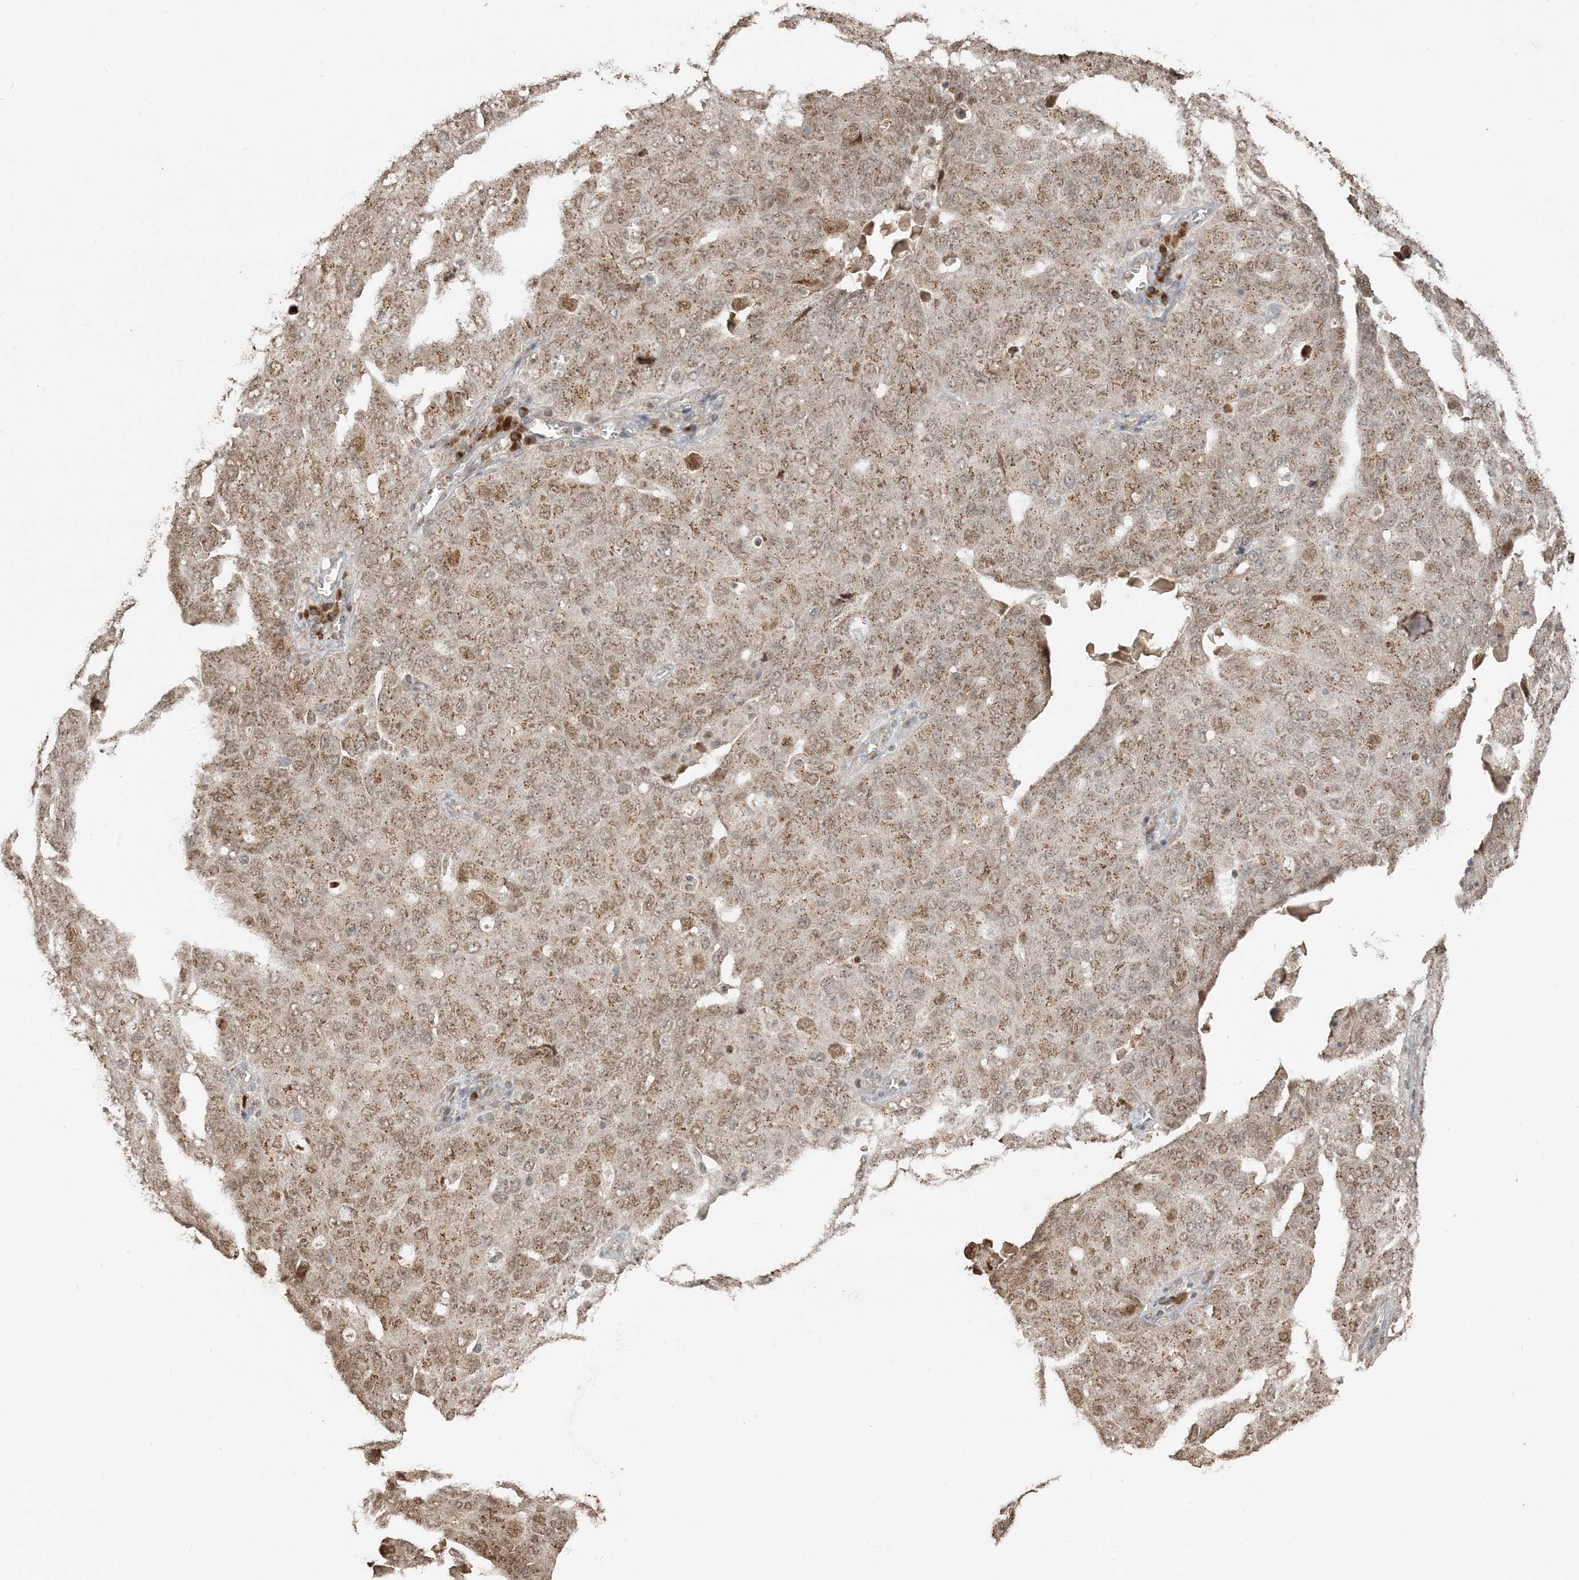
{"staining": {"intensity": "moderate", "quantity": ">75%", "location": "cytoplasmic/membranous,nuclear"}, "tissue": "ovarian cancer", "cell_type": "Tumor cells", "image_type": "cancer", "snomed": [{"axis": "morphology", "description": "Carcinoma, endometroid"}, {"axis": "topography", "description": "Ovary"}], "caption": "There is medium levels of moderate cytoplasmic/membranous and nuclear positivity in tumor cells of ovarian endometroid carcinoma, as demonstrated by immunohistochemical staining (brown color).", "gene": "RER1", "patient": {"sex": "female", "age": 62}}